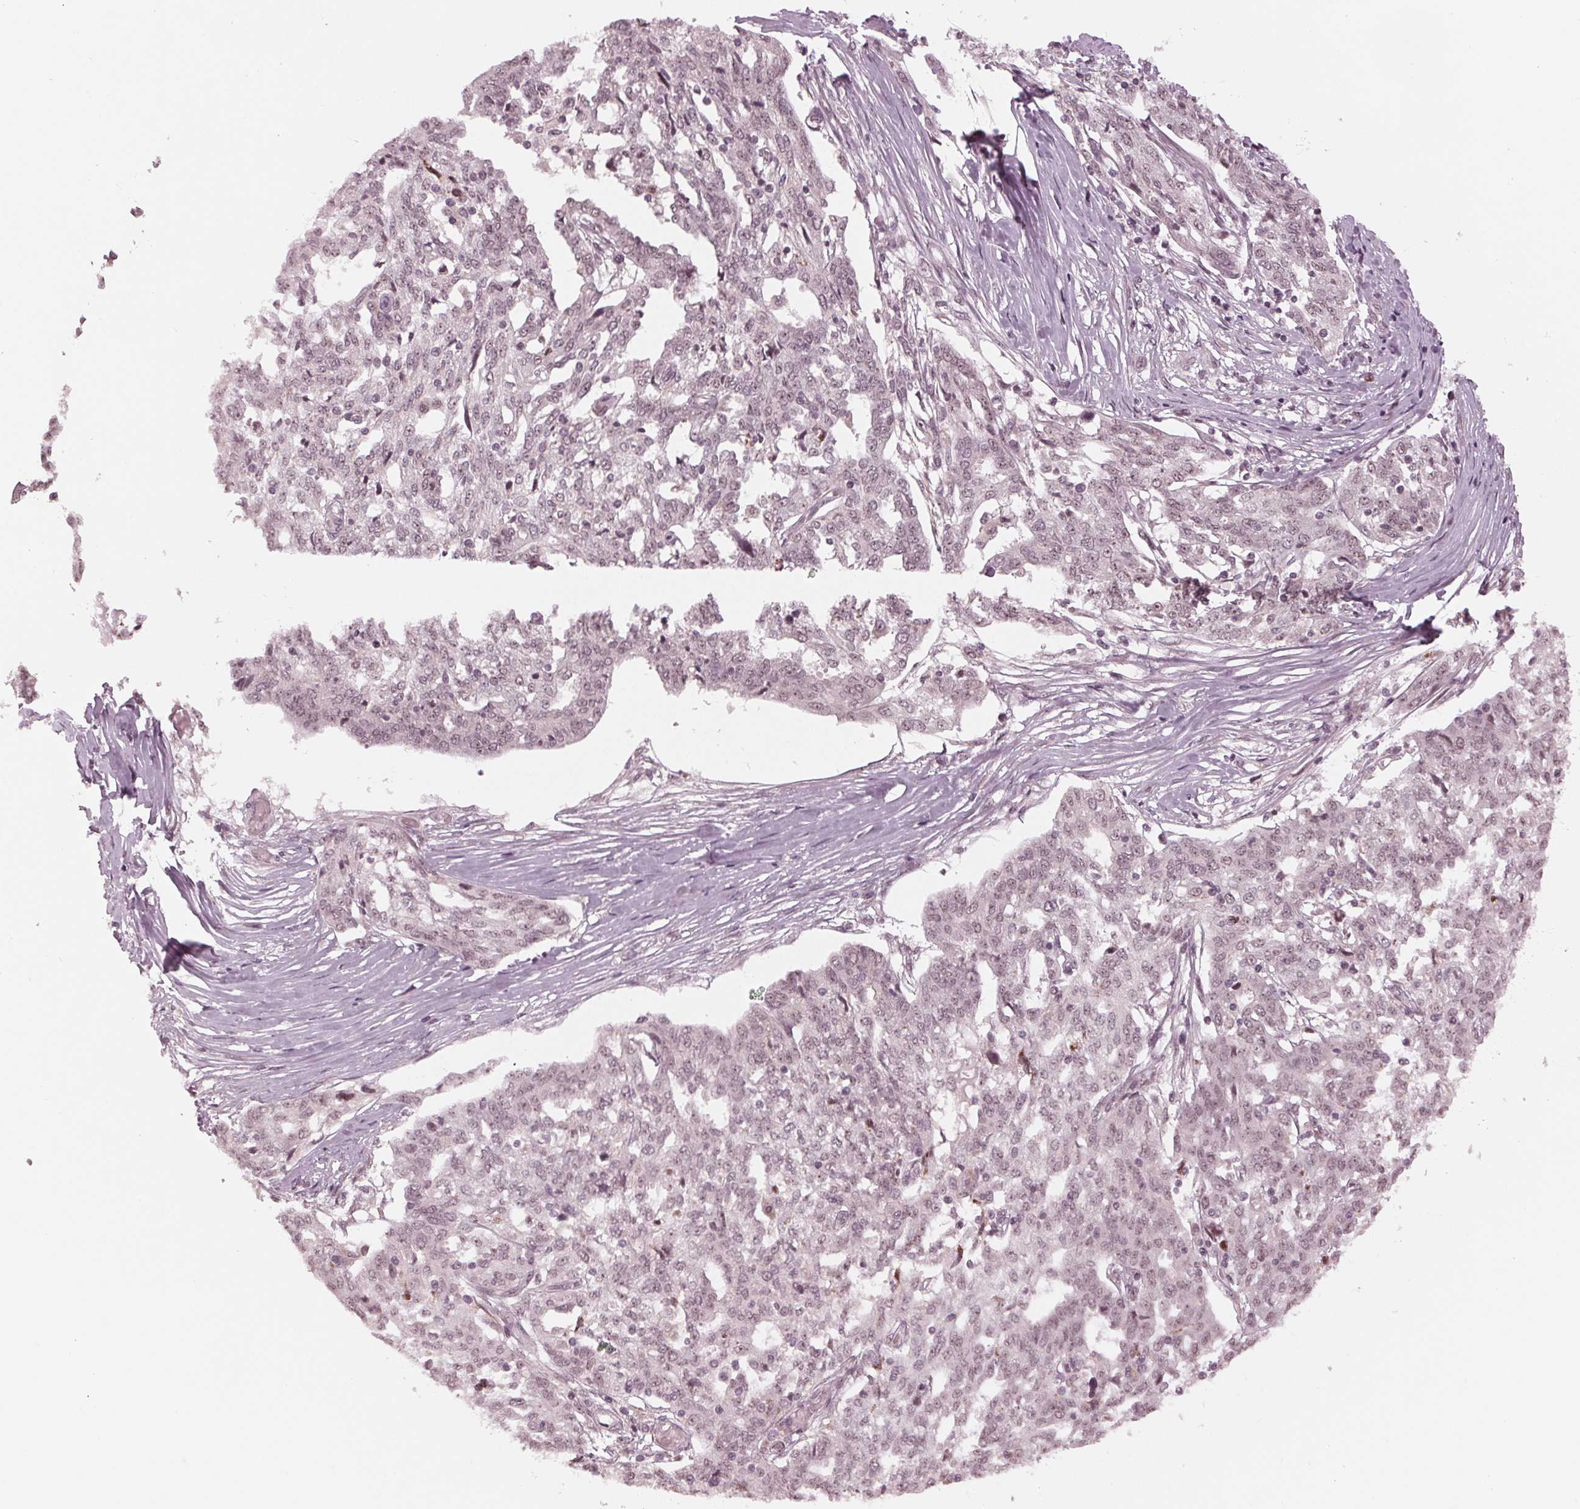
{"staining": {"intensity": "weak", "quantity": ">75%", "location": "nuclear"}, "tissue": "ovarian cancer", "cell_type": "Tumor cells", "image_type": "cancer", "snomed": [{"axis": "morphology", "description": "Cystadenocarcinoma, serous, NOS"}, {"axis": "topography", "description": "Ovary"}], "caption": "The histopathology image demonstrates a brown stain indicating the presence of a protein in the nuclear of tumor cells in ovarian serous cystadenocarcinoma.", "gene": "SLX4", "patient": {"sex": "female", "age": 67}}